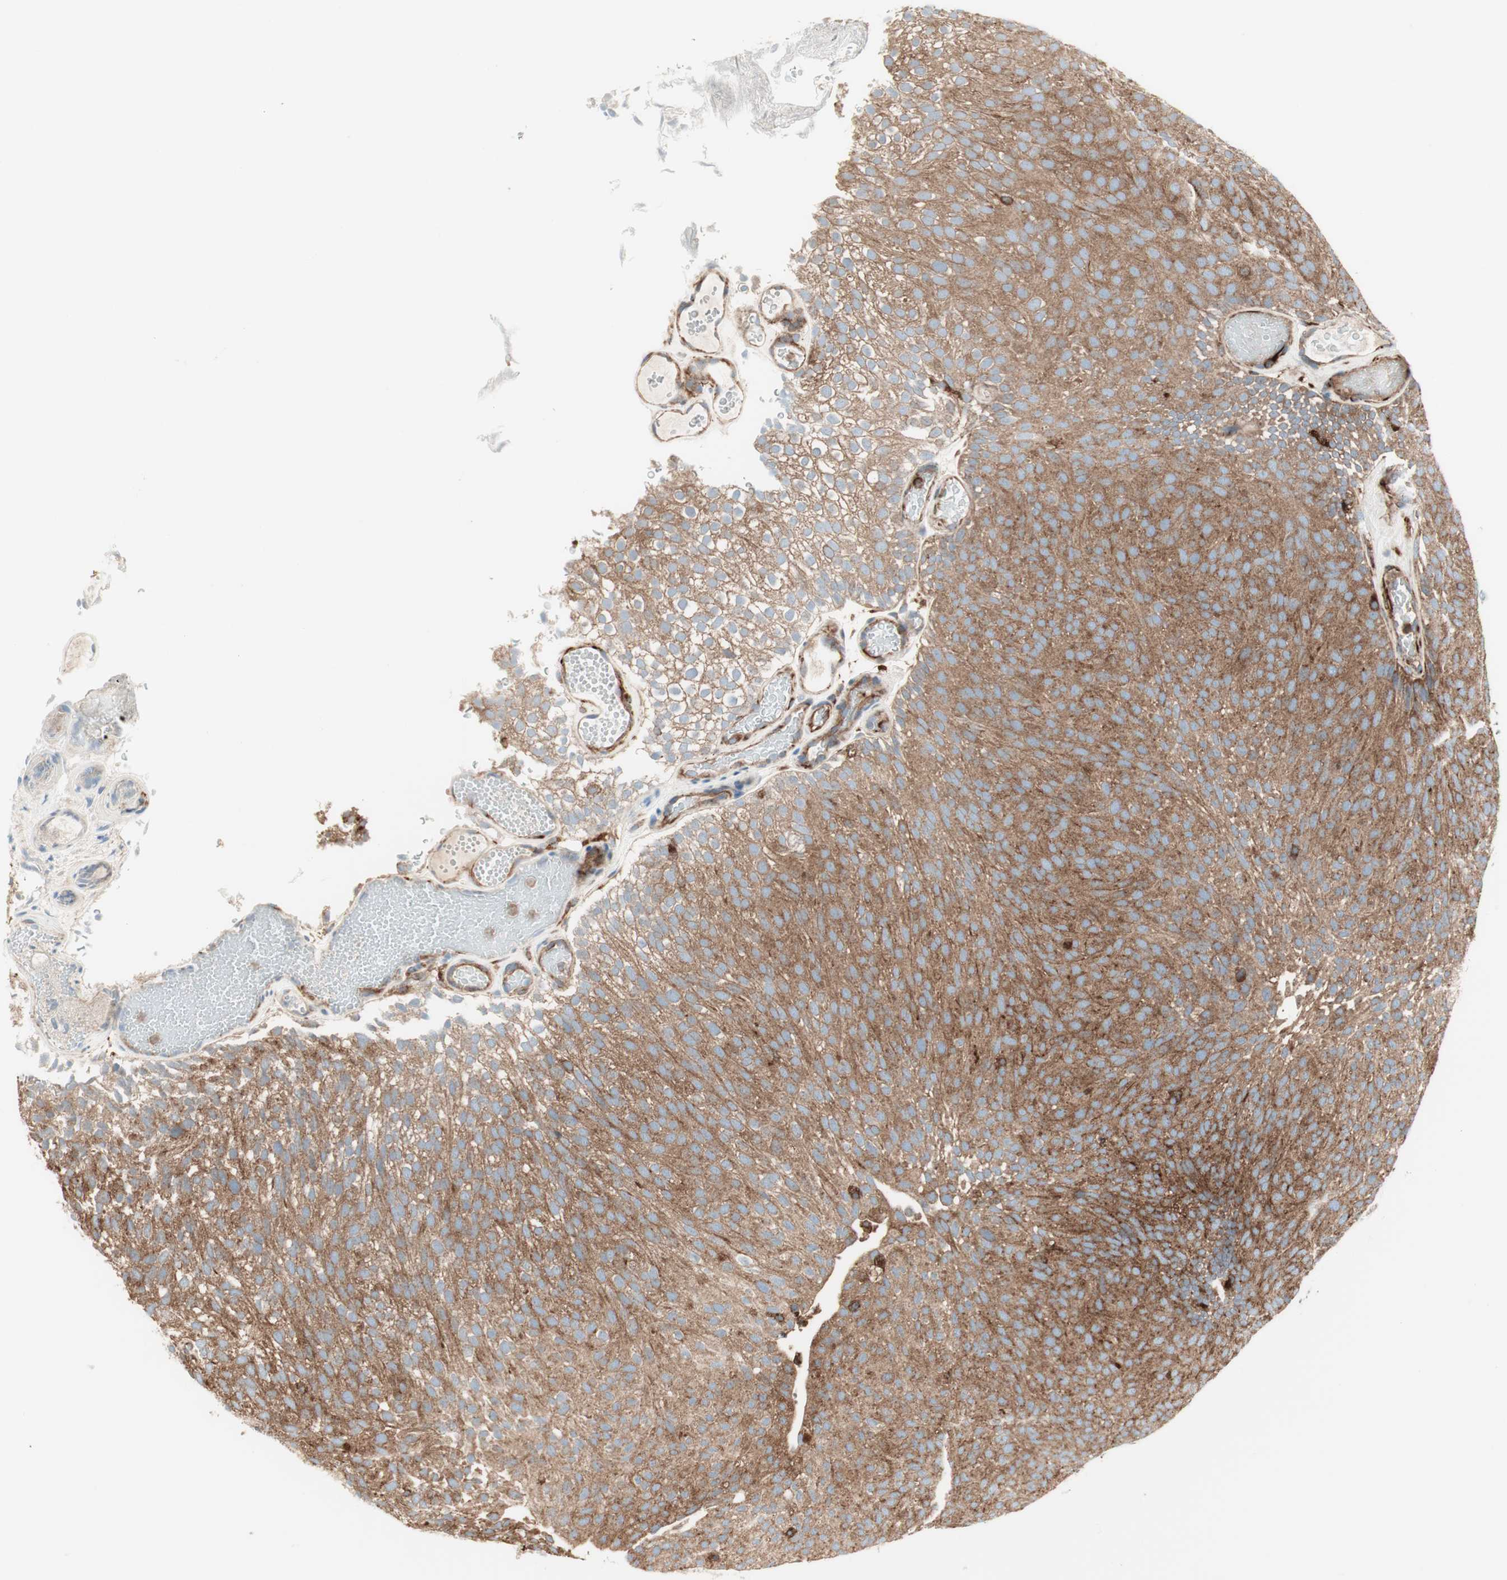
{"staining": {"intensity": "moderate", "quantity": ">75%", "location": "cytoplasmic/membranous"}, "tissue": "urothelial cancer", "cell_type": "Tumor cells", "image_type": "cancer", "snomed": [{"axis": "morphology", "description": "Urothelial carcinoma, Low grade"}, {"axis": "topography", "description": "Urinary bladder"}], "caption": "The immunohistochemical stain labels moderate cytoplasmic/membranous staining in tumor cells of urothelial cancer tissue.", "gene": "ATP6V1G1", "patient": {"sex": "male", "age": 78}}